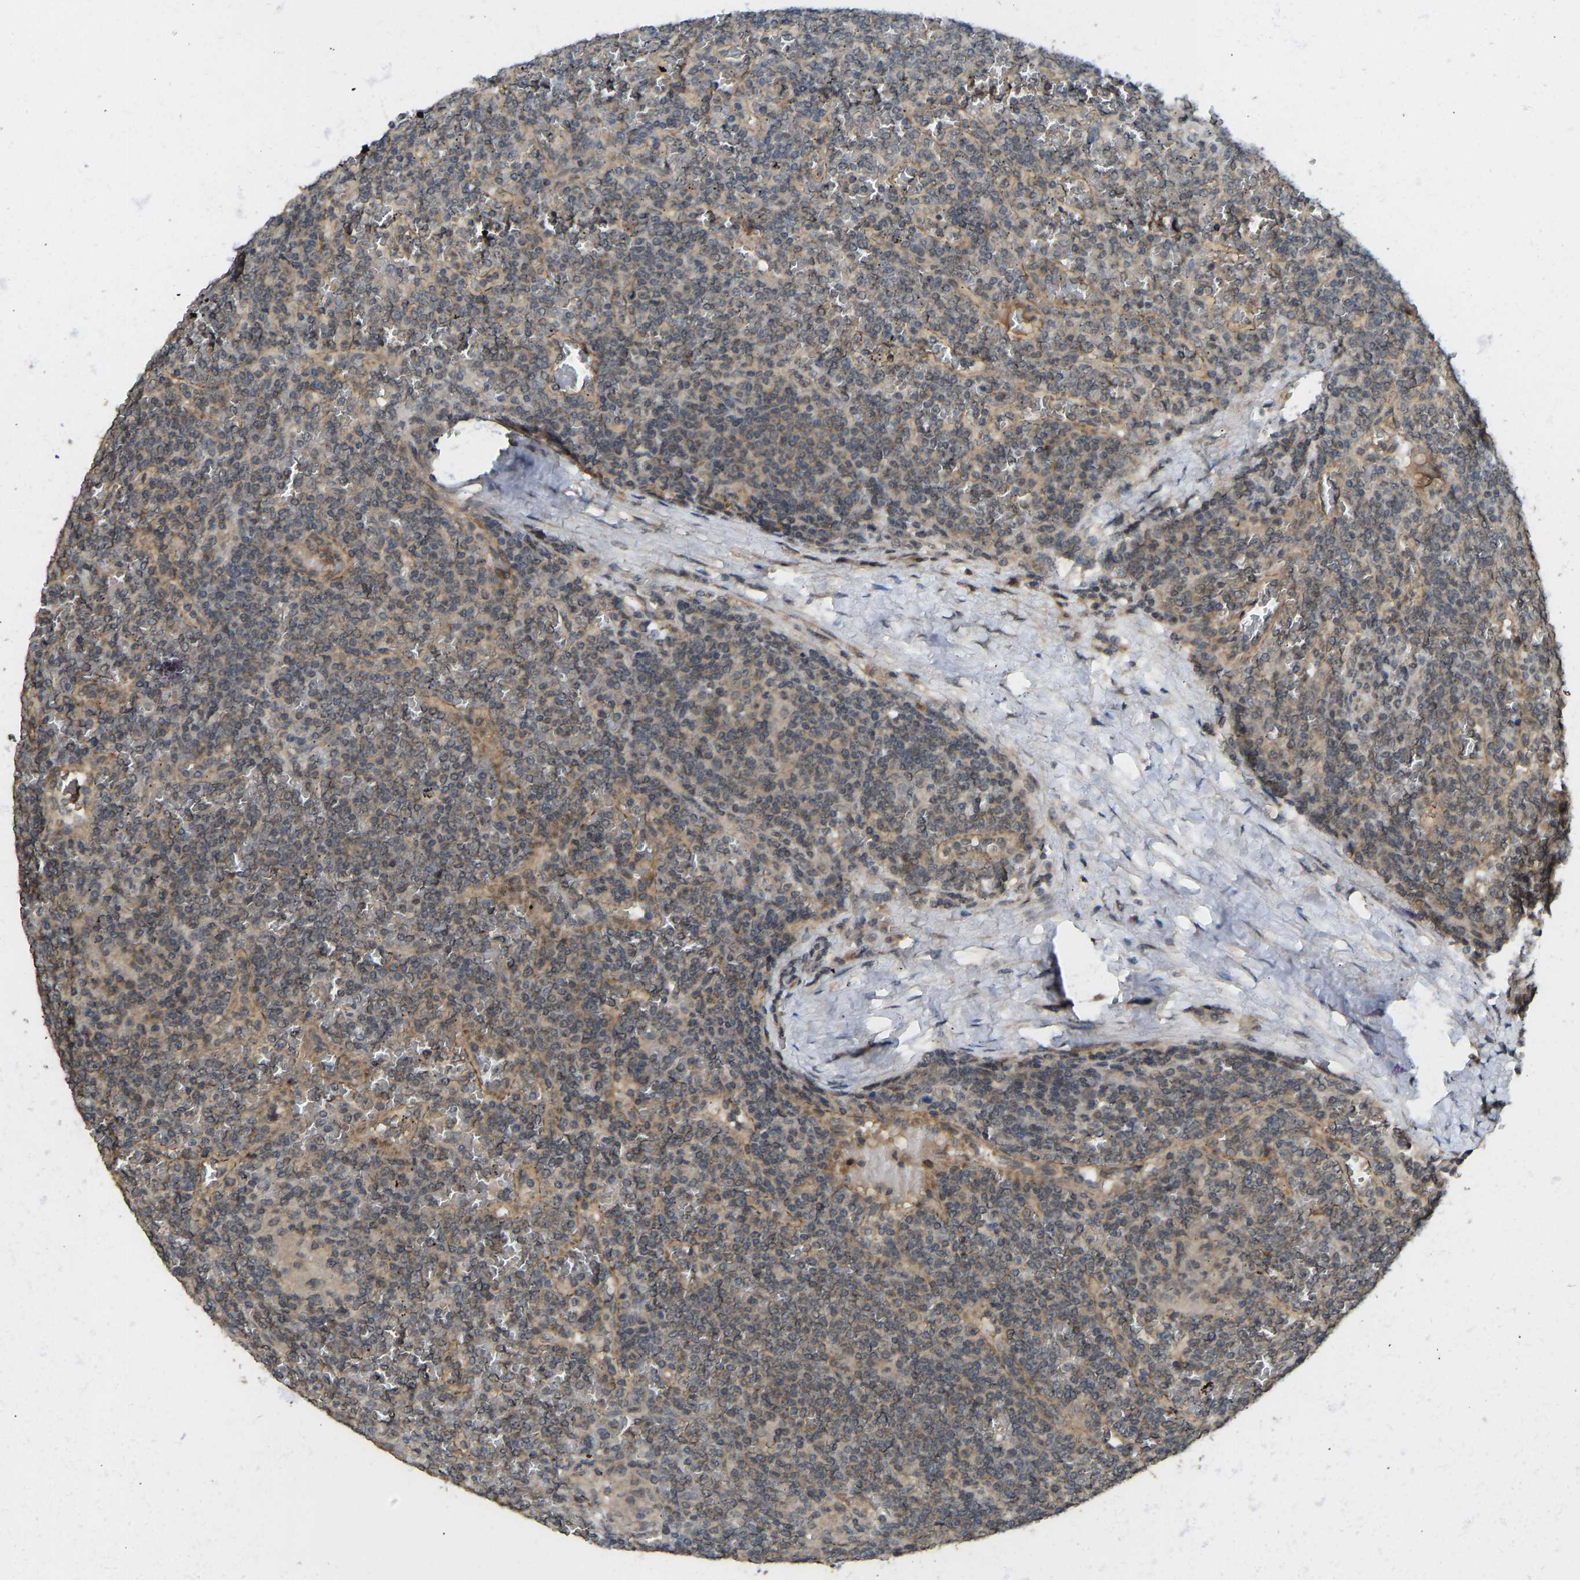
{"staining": {"intensity": "moderate", "quantity": ">75%", "location": "cytoplasmic/membranous"}, "tissue": "lymphoma", "cell_type": "Tumor cells", "image_type": "cancer", "snomed": [{"axis": "morphology", "description": "Malignant lymphoma, non-Hodgkin's type, Low grade"}, {"axis": "topography", "description": "Spleen"}], "caption": "The photomicrograph reveals a brown stain indicating the presence of a protein in the cytoplasmic/membranous of tumor cells in low-grade malignant lymphoma, non-Hodgkin's type. (IHC, brightfield microscopy, high magnification).", "gene": "NDRG3", "patient": {"sex": "female", "age": 19}}